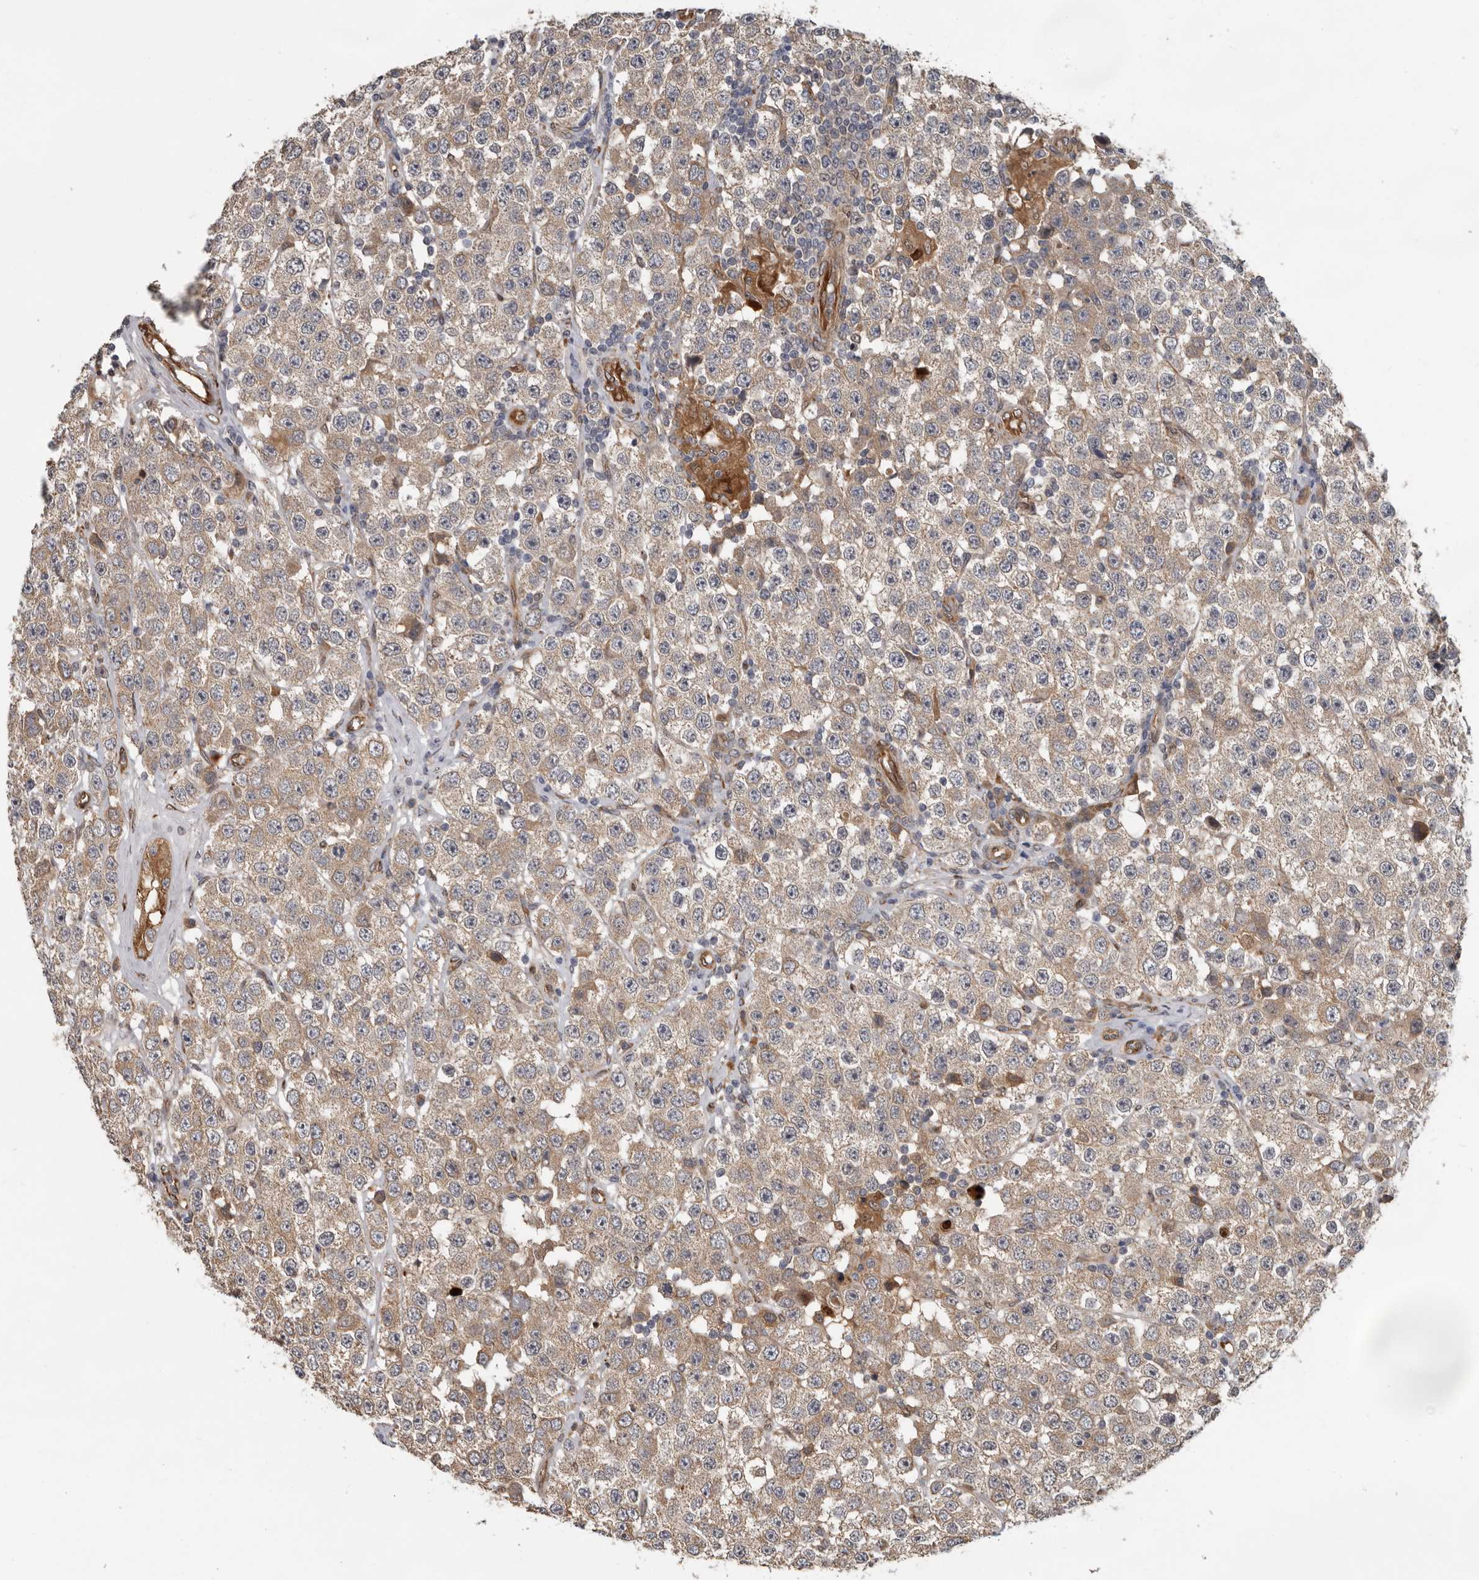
{"staining": {"intensity": "weak", "quantity": ">75%", "location": "cytoplasmic/membranous"}, "tissue": "testis cancer", "cell_type": "Tumor cells", "image_type": "cancer", "snomed": [{"axis": "morphology", "description": "Seminoma, NOS"}, {"axis": "topography", "description": "Testis"}], "caption": "Testis cancer (seminoma) stained with immunohistochemistry (IHC) displays weak cytoplasmic/membranous positivity in approximately >75% of tumor cells. (Stains: DAB (3,3'-diaminobenzidine) in brown, nuclei in blue, Microscopy: brightfield microscopy at high magnification).", "gene": "MTF1", "patient": {"sex": "male", "age": 28}}